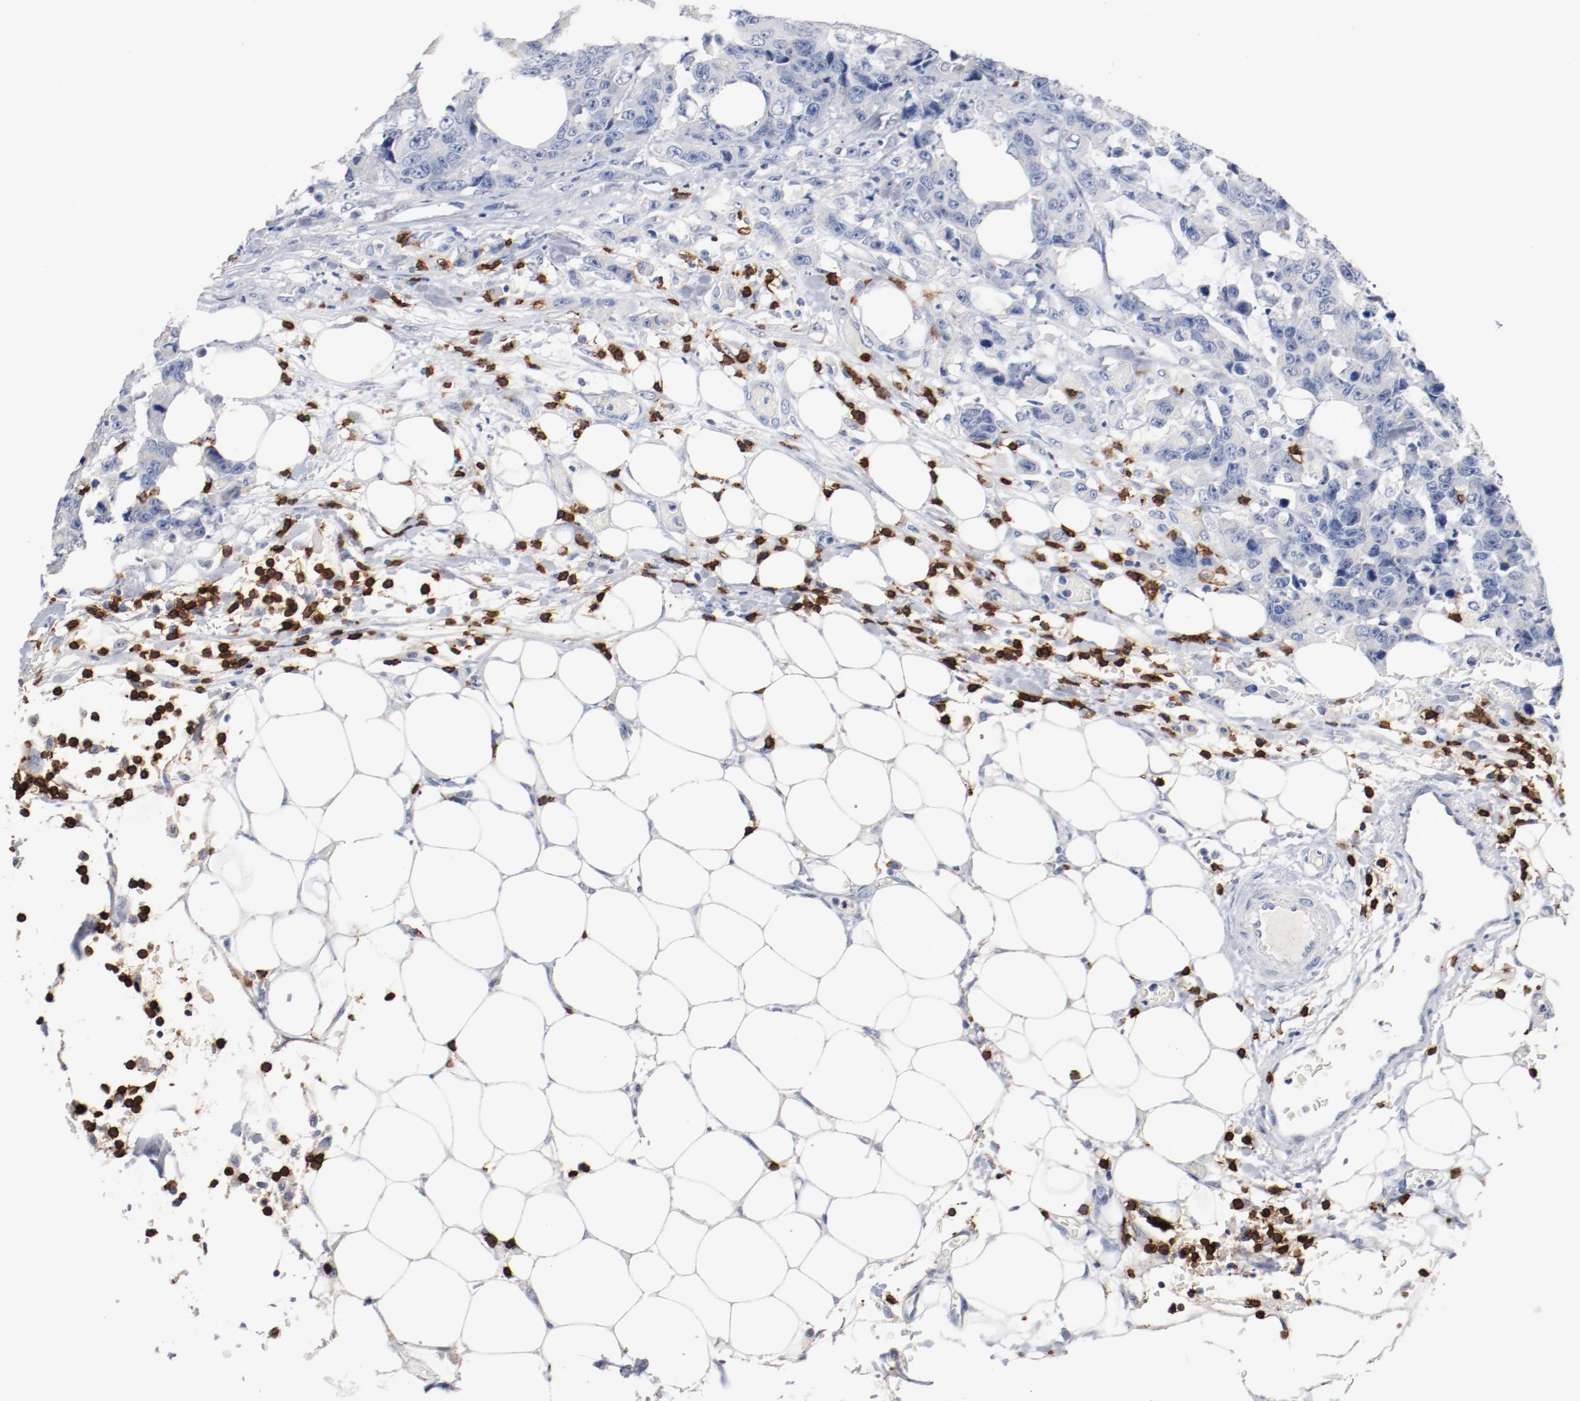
{"staining": {"intensity": "negative", "quantity": "none", "location": "none"}, "tissue": "colorectal cancer", "cell_type": "Tumor cells", "image_type": "cancer", "snomed": [{"axis": "morphology", "description": "Adenocarcinoma, NOS"}, {"axis": "topography", "description": "Colon"}], "caption": "Tumor cells show no significant expression in colorectal adenocarcinoma.", "gene": "CD247", "patient": {"sex": "female", "age": 86}}